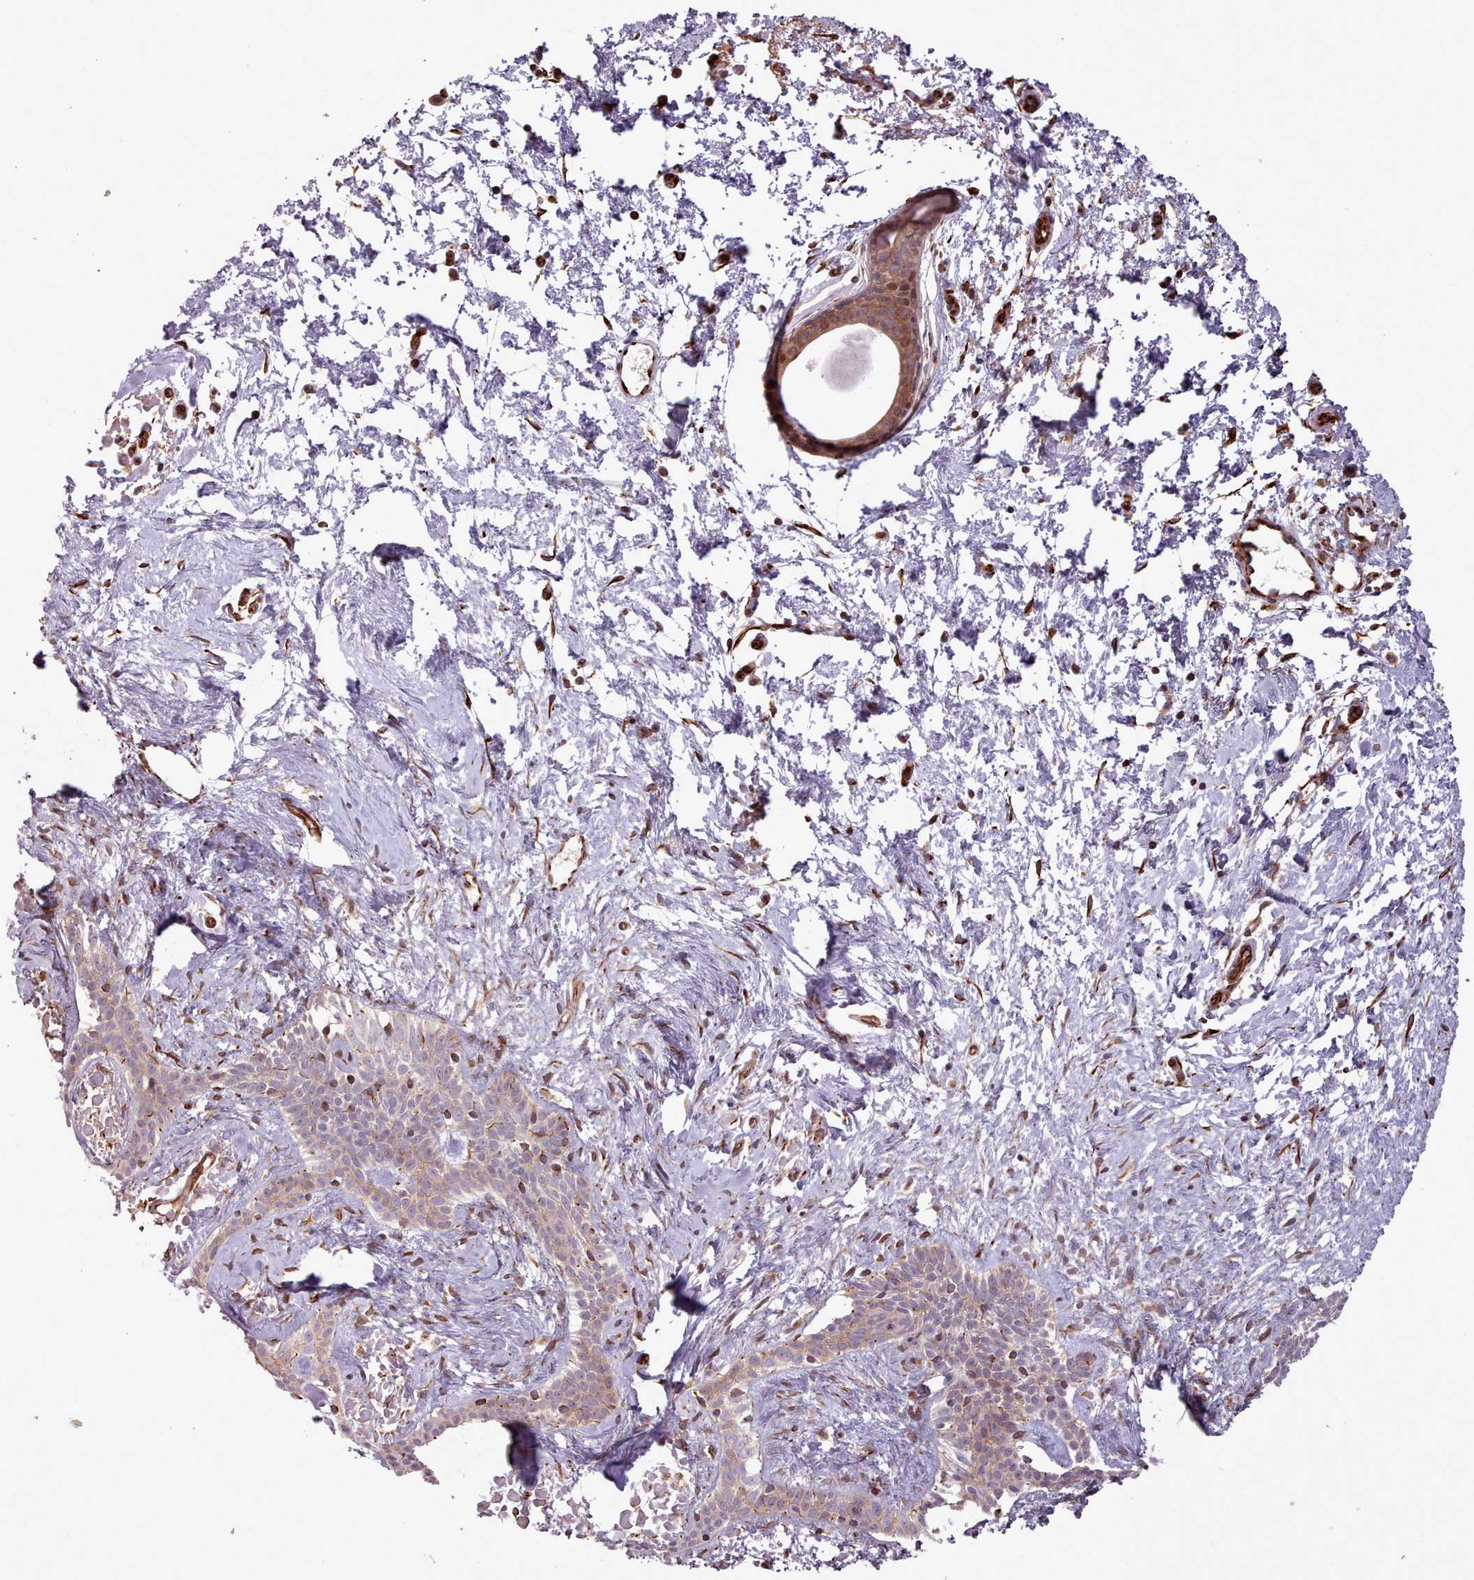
{"staining": {"intensity": "weak", "quantity": ">75%", "location": "cytoplasmic/membranous"}, "tissue": "skin cancer", "cell_type": "Tumor cells", "image_type": "cancer", "snomed": [{"axis": "morphology", "description": "Basal cell carcinoma"}, {"axis": "topography", "description": "Skin"}], "caption": "Immunohistochemistry (IHC) staining of basal cell carcinoma (skin), which exhibits low levels of weak cytoplasmic/membranous expression in about >75% of tumor cells indicating weak cytoplasmic/membranous protein staining. The staining was performed using DAB (3,3'-diaminobenzidine) (brown) for protein detection and nuclei were counterstained in hematoxylin (blue).", "gene": "GBGT1", "patient": {"sex": "male", "age": 78}}